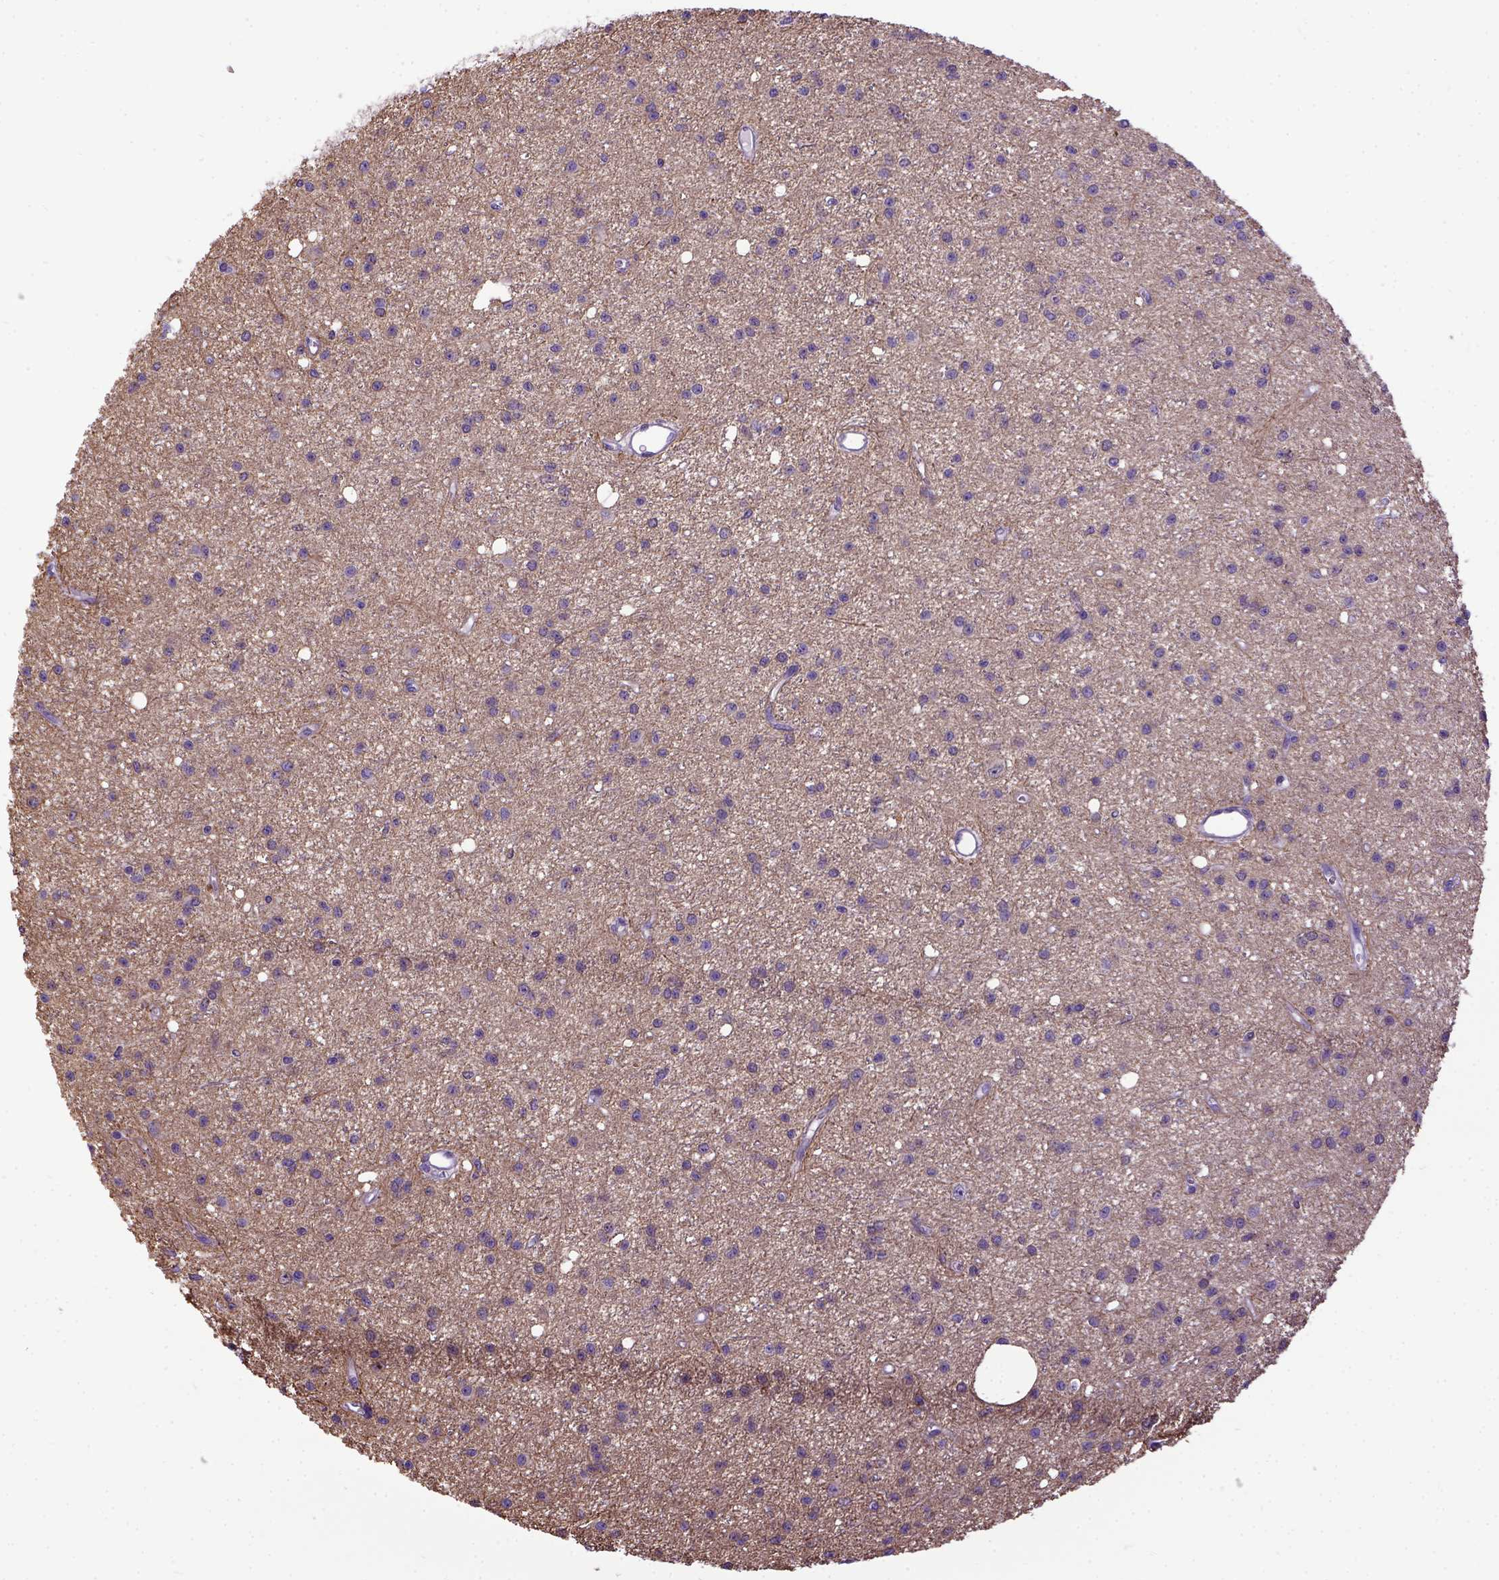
{"staining": {"intensity": "weak", "quantity": ">75%", "location": "cytoplasmic/membranous"}, "tissue": "glioma", "cell_type": "Tumor cells", "image_type": "cancer", "snomed": [{"axis": "morphology", "description": "Glioma, malignant, Low grade"}, {"axis": "topography", "description": "Brain"}], "caption": "IHC image of neoplastic tissue: malignant glioma (low-grade) stained using immunohistochemistry (IHC) demonstrates low levels of weak protein expression localized specifically in the cytoplasmic/membranous of tumor cells, appearing as a cytoplasmic/membranous brown color.", "gene": "NEK5", "patient": {"sex": "male", "age": 27}}